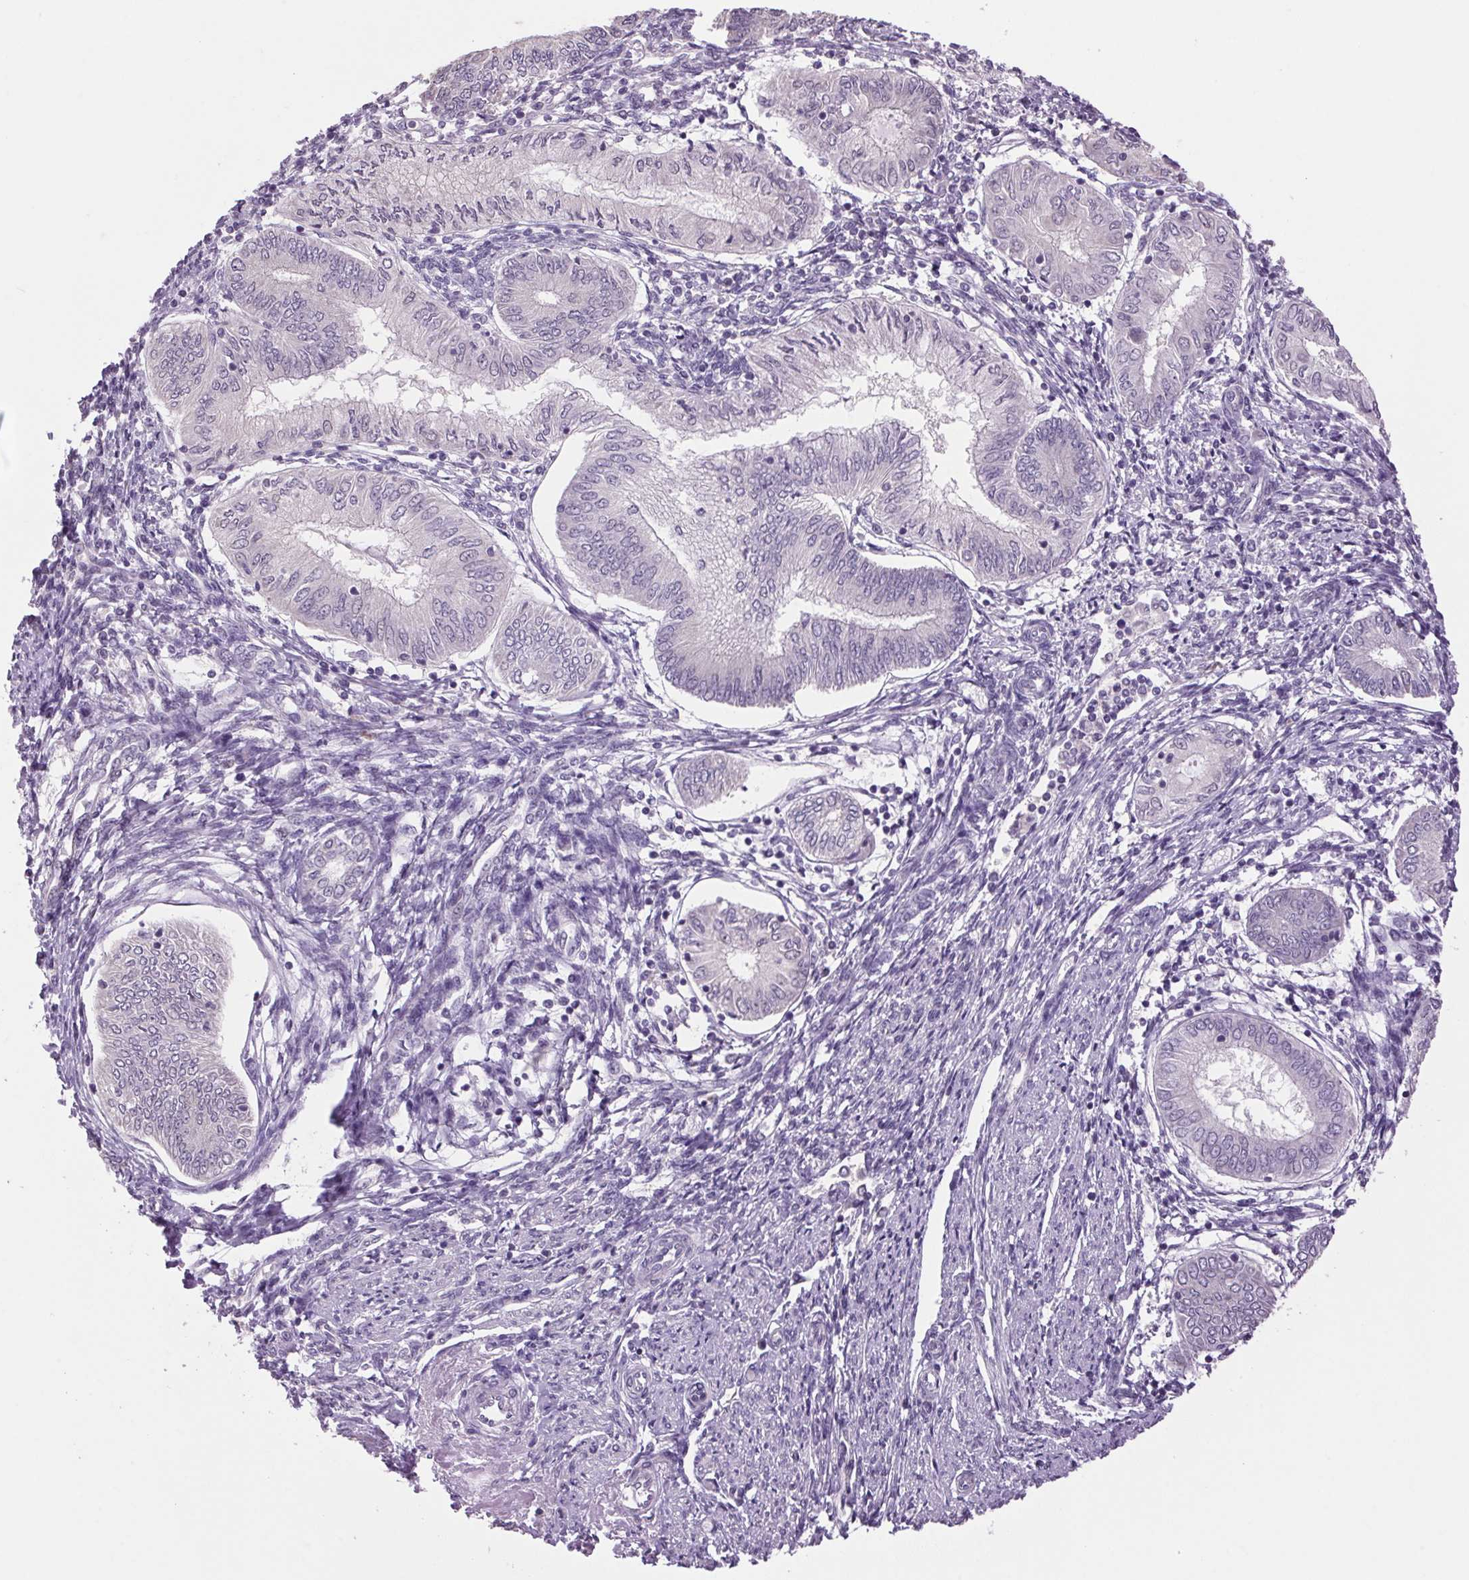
{"staining": {"intensity": "negative", "quantity": "none", "location": "none"}, "tissue": "endometrial cancer", "cell_type": "Tumor cells", "image_type": "cancer", "snomed": [{"axis": "morphology", "description": "Adenocarcinoma, NOS"}, {"axis": "topography", "description": "Endometrium"}], "caption": "DAB immunohistochemical staining of human endometrial adenocarcinoma reveals no significant expression in tumor cells.", "gene": "VWA3B", "patient": {"sex": "female", "age": 68}}